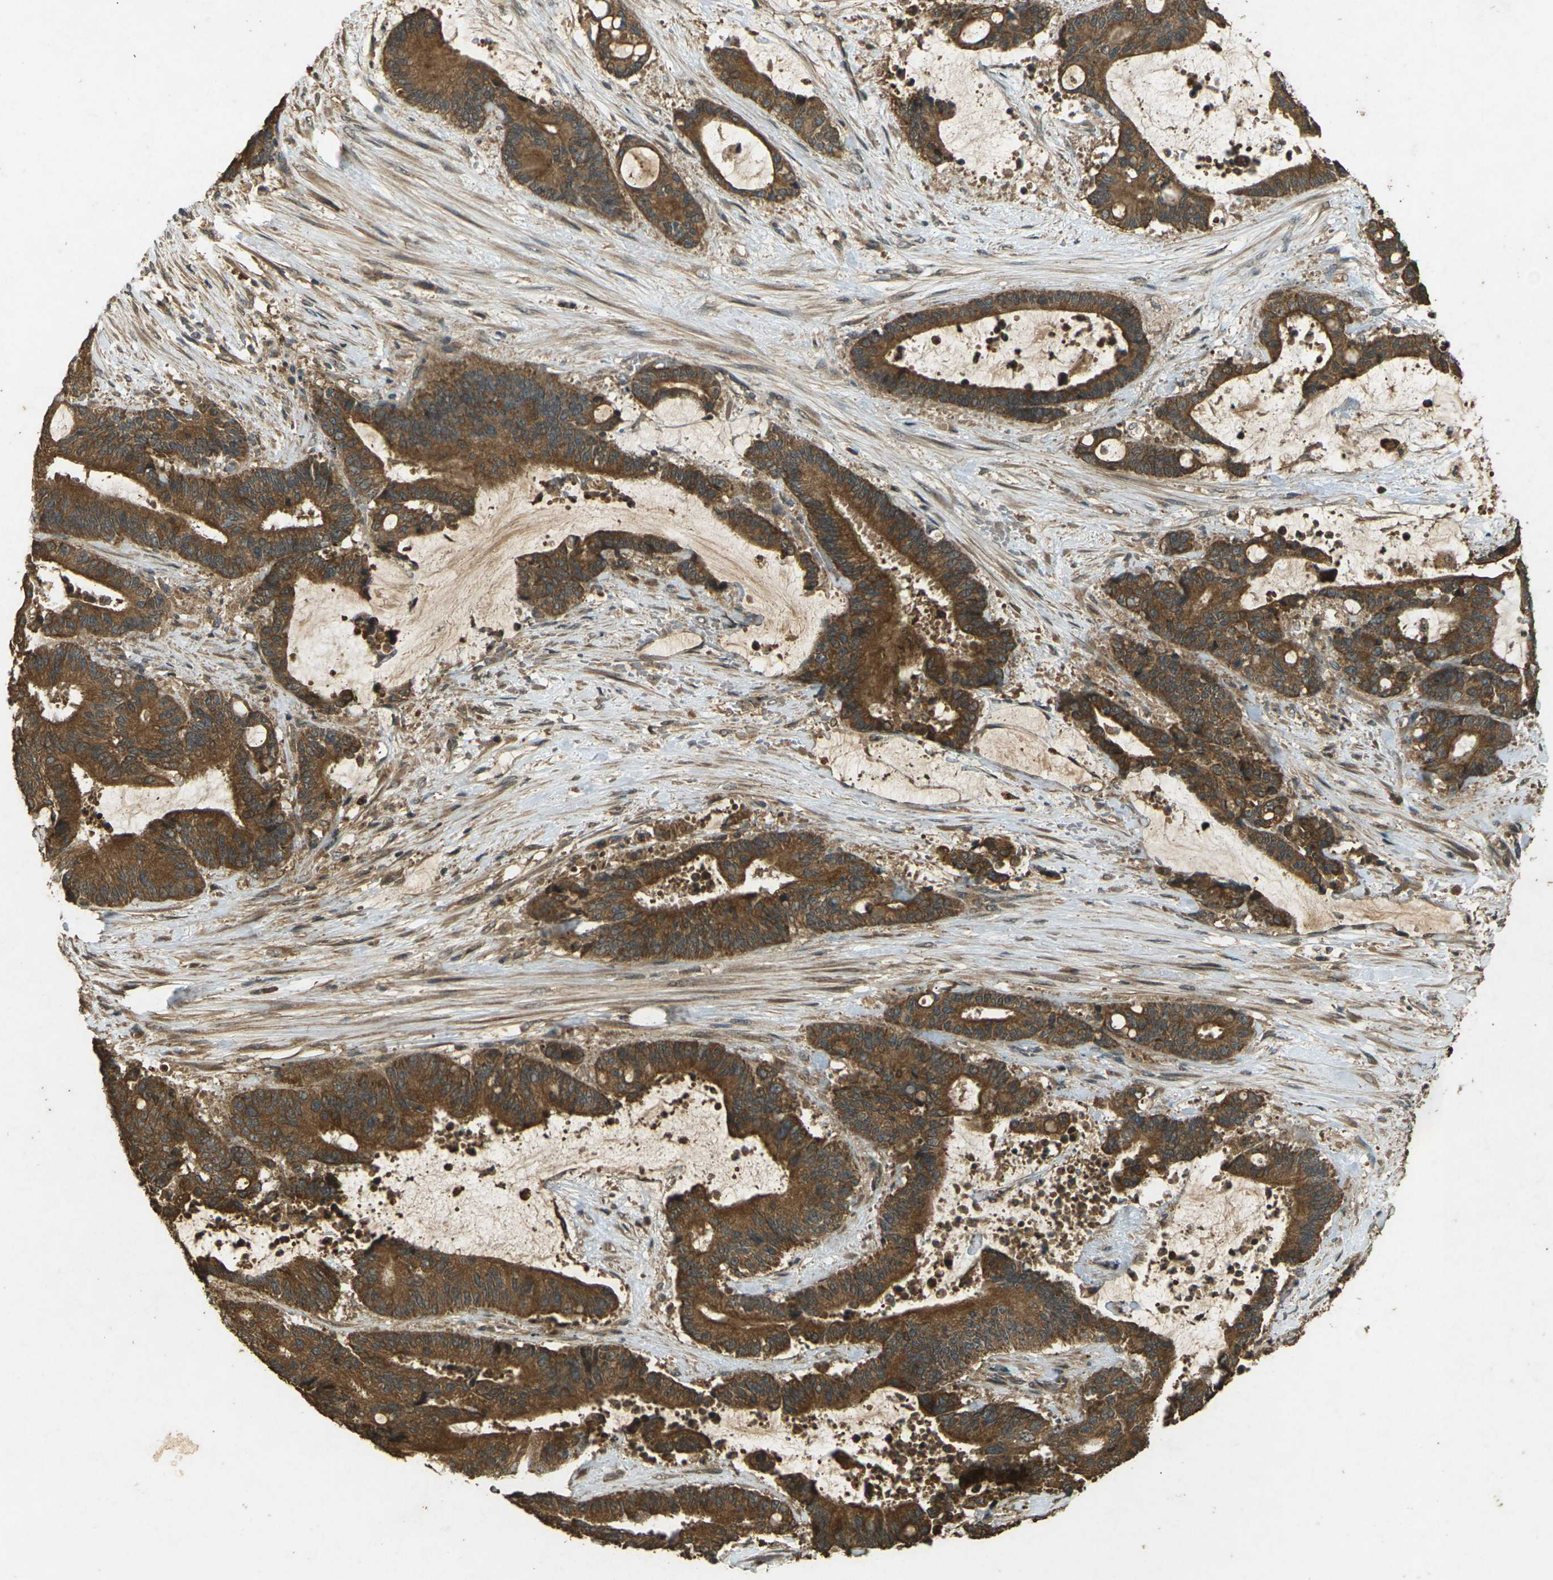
{"staining": {"intensity": "strong", "quantity": ">75%", "location": "cytoplasmic/membranous"}, "tissue": "liver cancer", "cell_type": "Tumor cells", "image_type": "cancer", "snomed": [{"axis": "morphology", "description": "Normal tissue, NOS"}, {"axis": "morphology", "description": "Cholangiocarcinoma"}, {"axis": "topography", "description": "Liver"}, {"axis": "topography", "description": "Peripheral nerve tissue"}], "caption": "Immunohistochemical staining of liver cancer (cholangiocarcinoma) demonstrates strong cytoplasmic/membranous protein staining in approximately >75% of tumor cells.", "gene": "TAP1", "patient": {"sex": "female", "age": 73}}